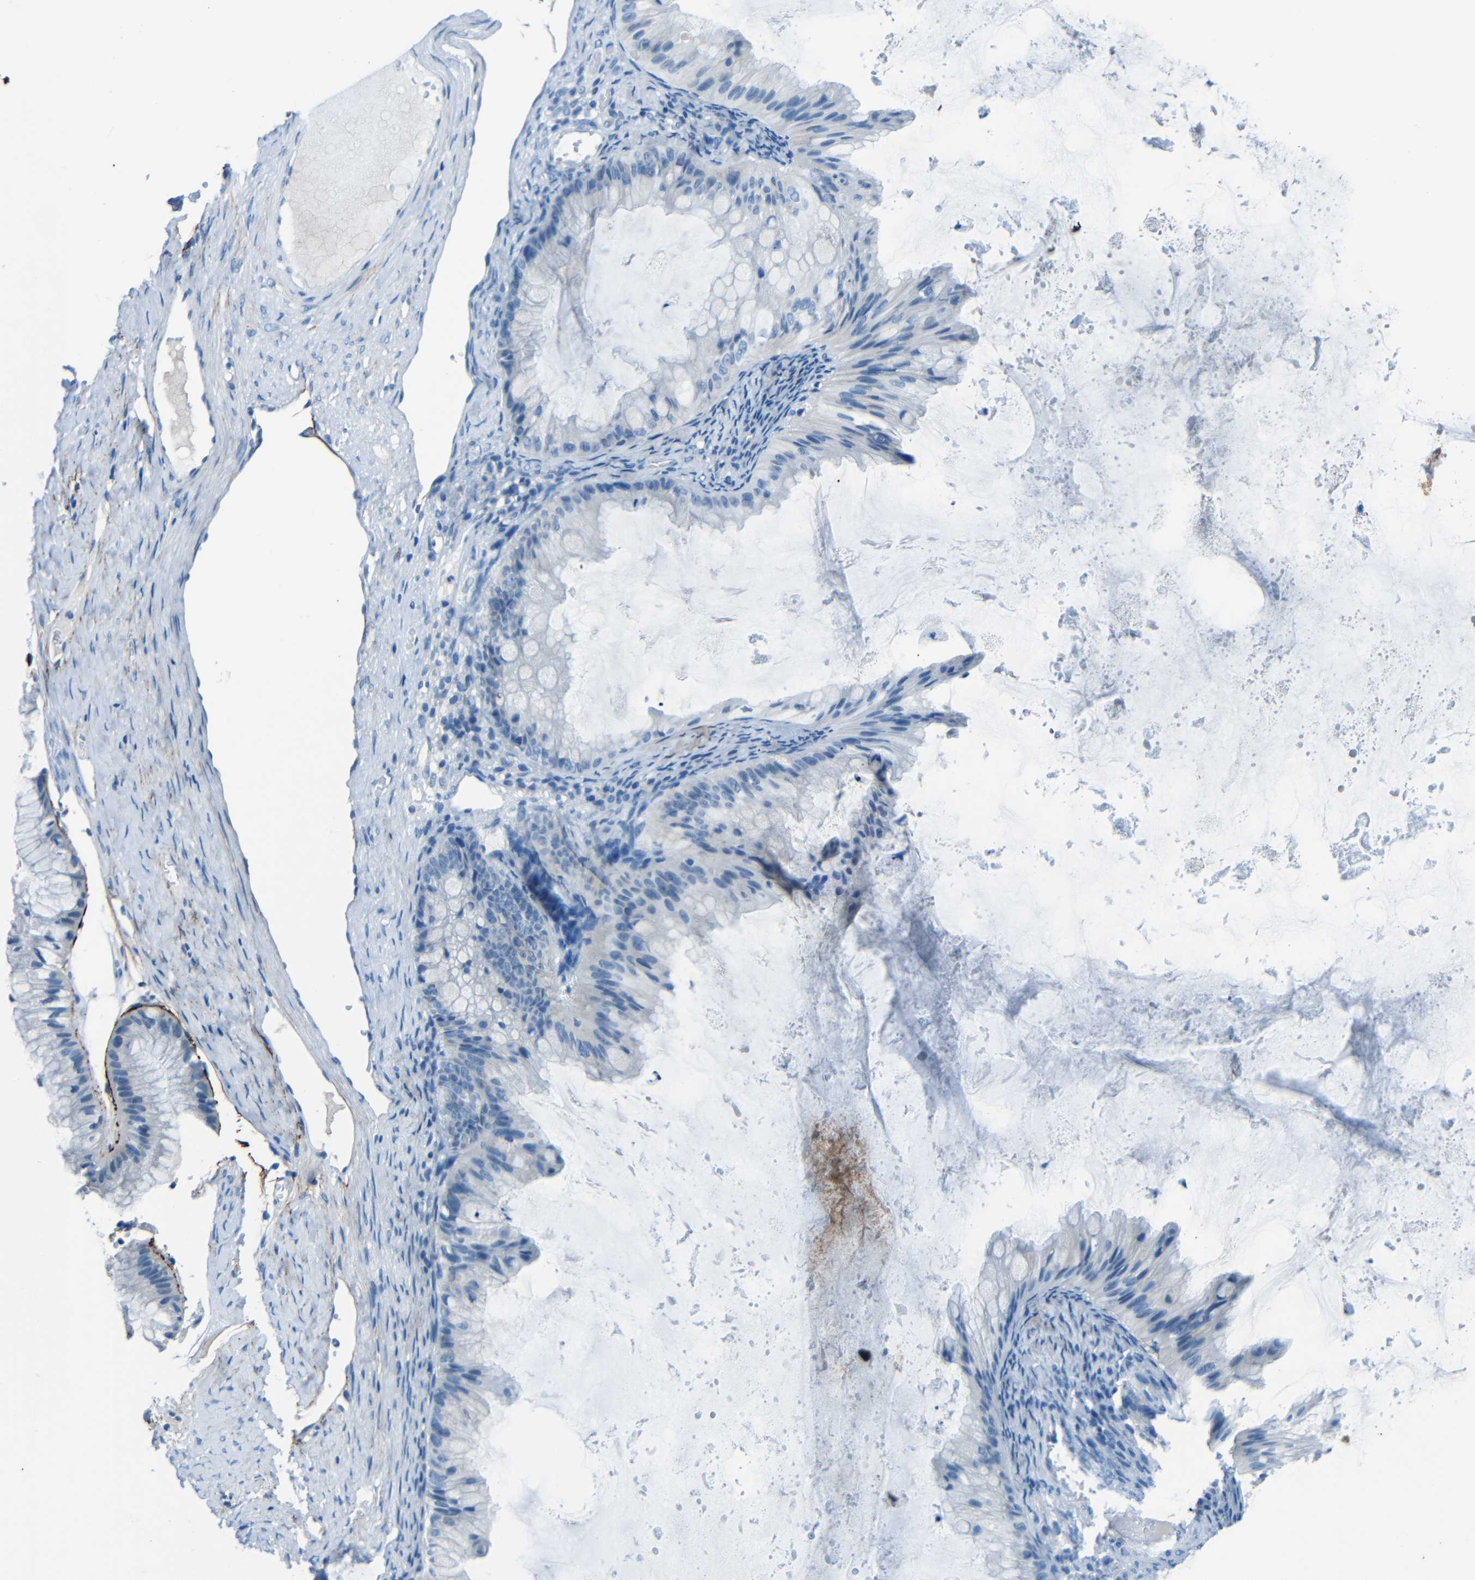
{"staining": {"intensity": "negative", "quantity": "none", "location": "none"}, "tissue": "ovarian cancer", "cell_type": "Tumor cells", "image_type": "cancer", "snomed": [{"axis": "morphology", "description": "Cystadenocarcinoma, mucinous, NOS"}, {"axis": "topography", "description": "Ovary"}], "caption": "The immunohistochemistry micrograph has no significant expression in tumor cells of ovarian cancer (mucinous cystadenocarcinoma) tissue.", "gene": "FBN2", "patient": {"sex": "female", "age": 61}}